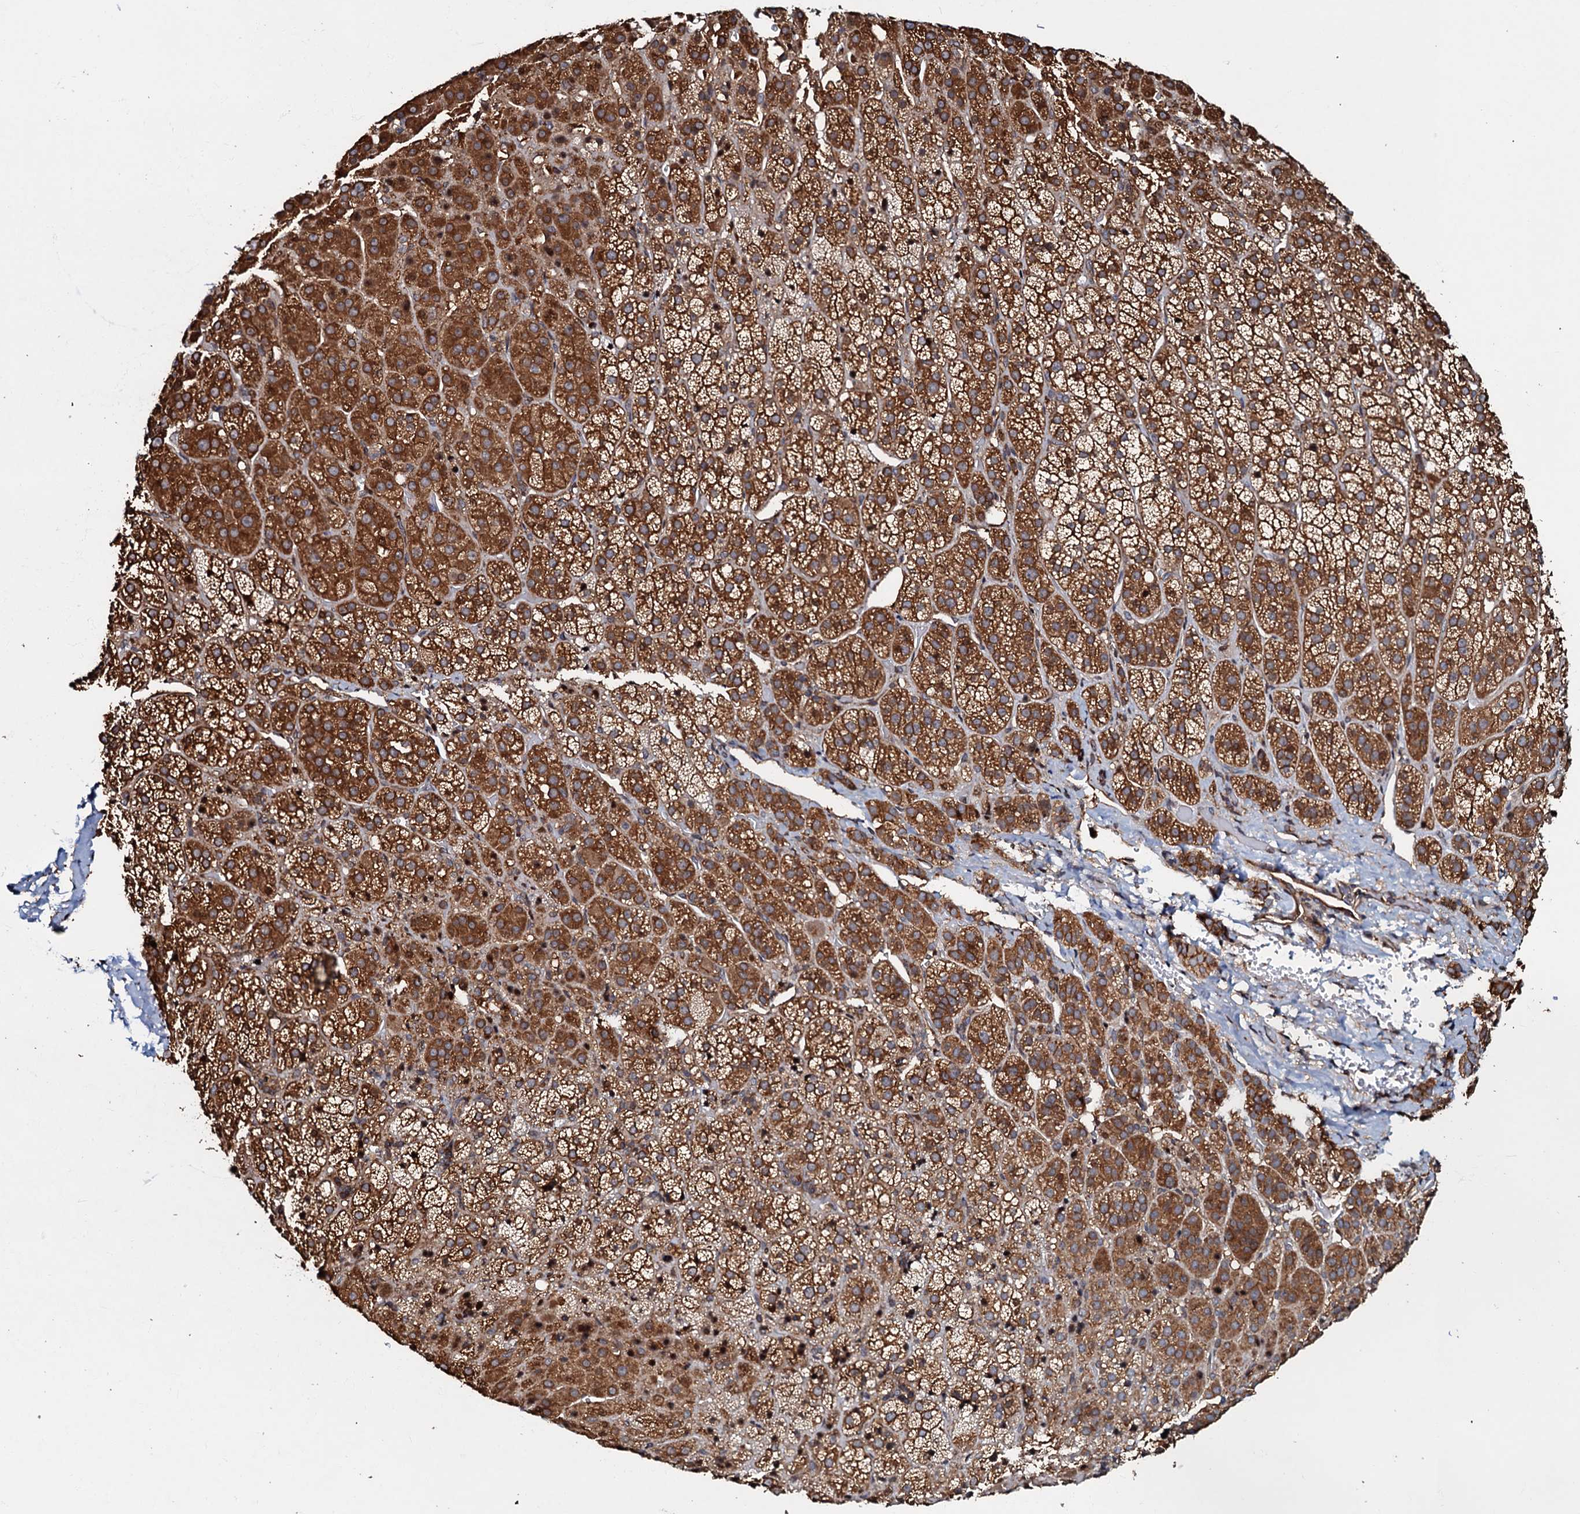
{"staining": {"intensity": "strong", "quantity": ">75%", "location": "cytoplasmic/membranous"}, "tissue": "adrenal gland", "cell_type": "Glandular cells", "image_type": "normal", "snomed": [{"axis": "morphology", "description": "Normal tissue, NOS"}, {"axis": "topography", "description": "Adrenal gland"}], "caption": "Protein analysis of unremarkable adrenal gland shows strong cytoplasmic/membranous expression in approximately >75% of glandular cells. (brown staining indicates protein expression, while blue staining denotes nuclei).", "gene": "OSBP", "patient": {"sex": "female", "age": 57}}